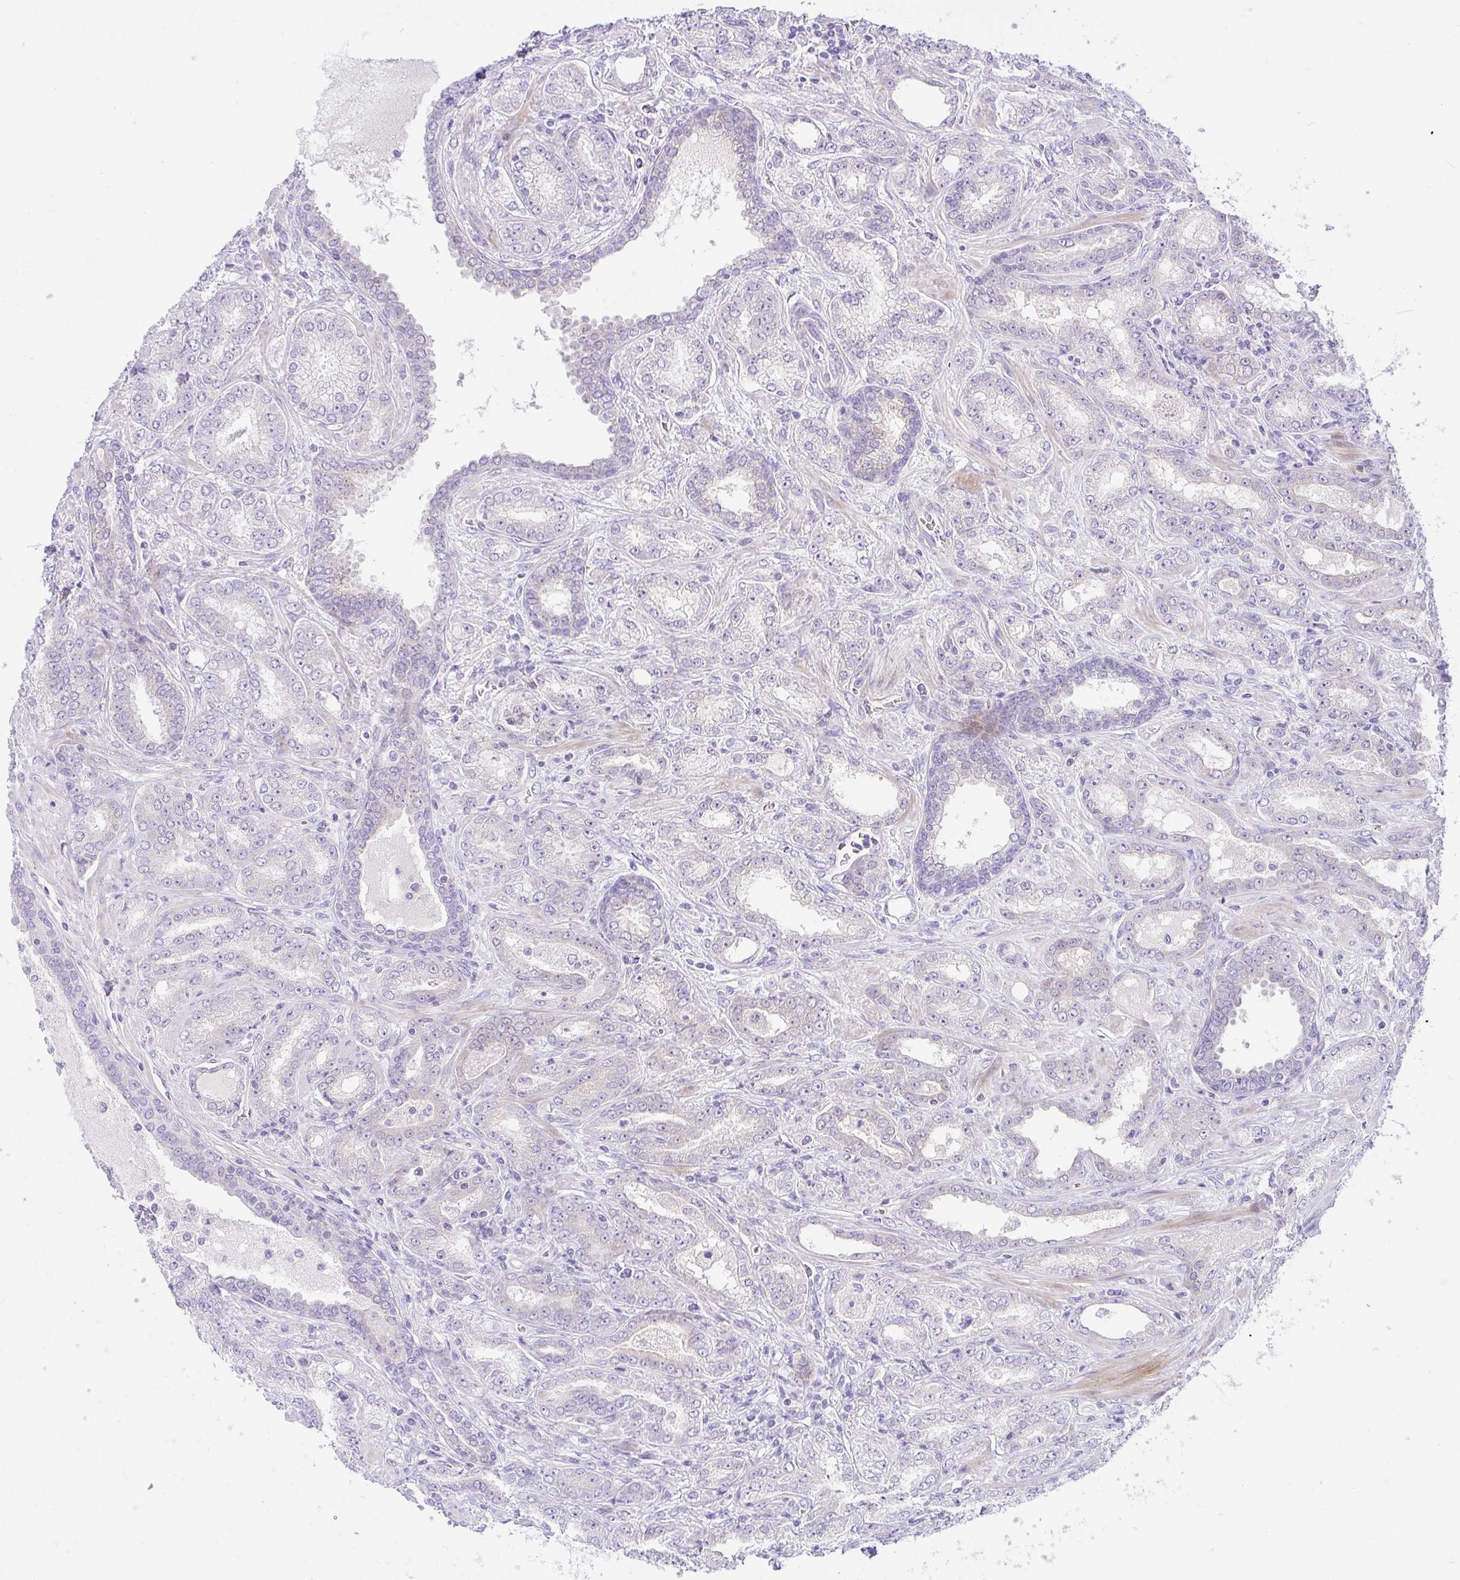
{"staining": {"intensity": "negative", "quantity": "none", "location": "none"}, "tissue": "prostate cancer", "cell_type": "Tumor cells", "image_type": "cancer", "snomed": [{"axis": "morphology", "description": "Adenocarcinoma, High grade"}, {"axis": "topography", "description": "Prostate"}], "caption": "A micrograph of prostate cancer (high-grade adenocarcinoma) stained for a protein exhibits no brown staining in tumor cells.", "gene": "ZNF101", "patient": {"sex": "male", "age": 72}}